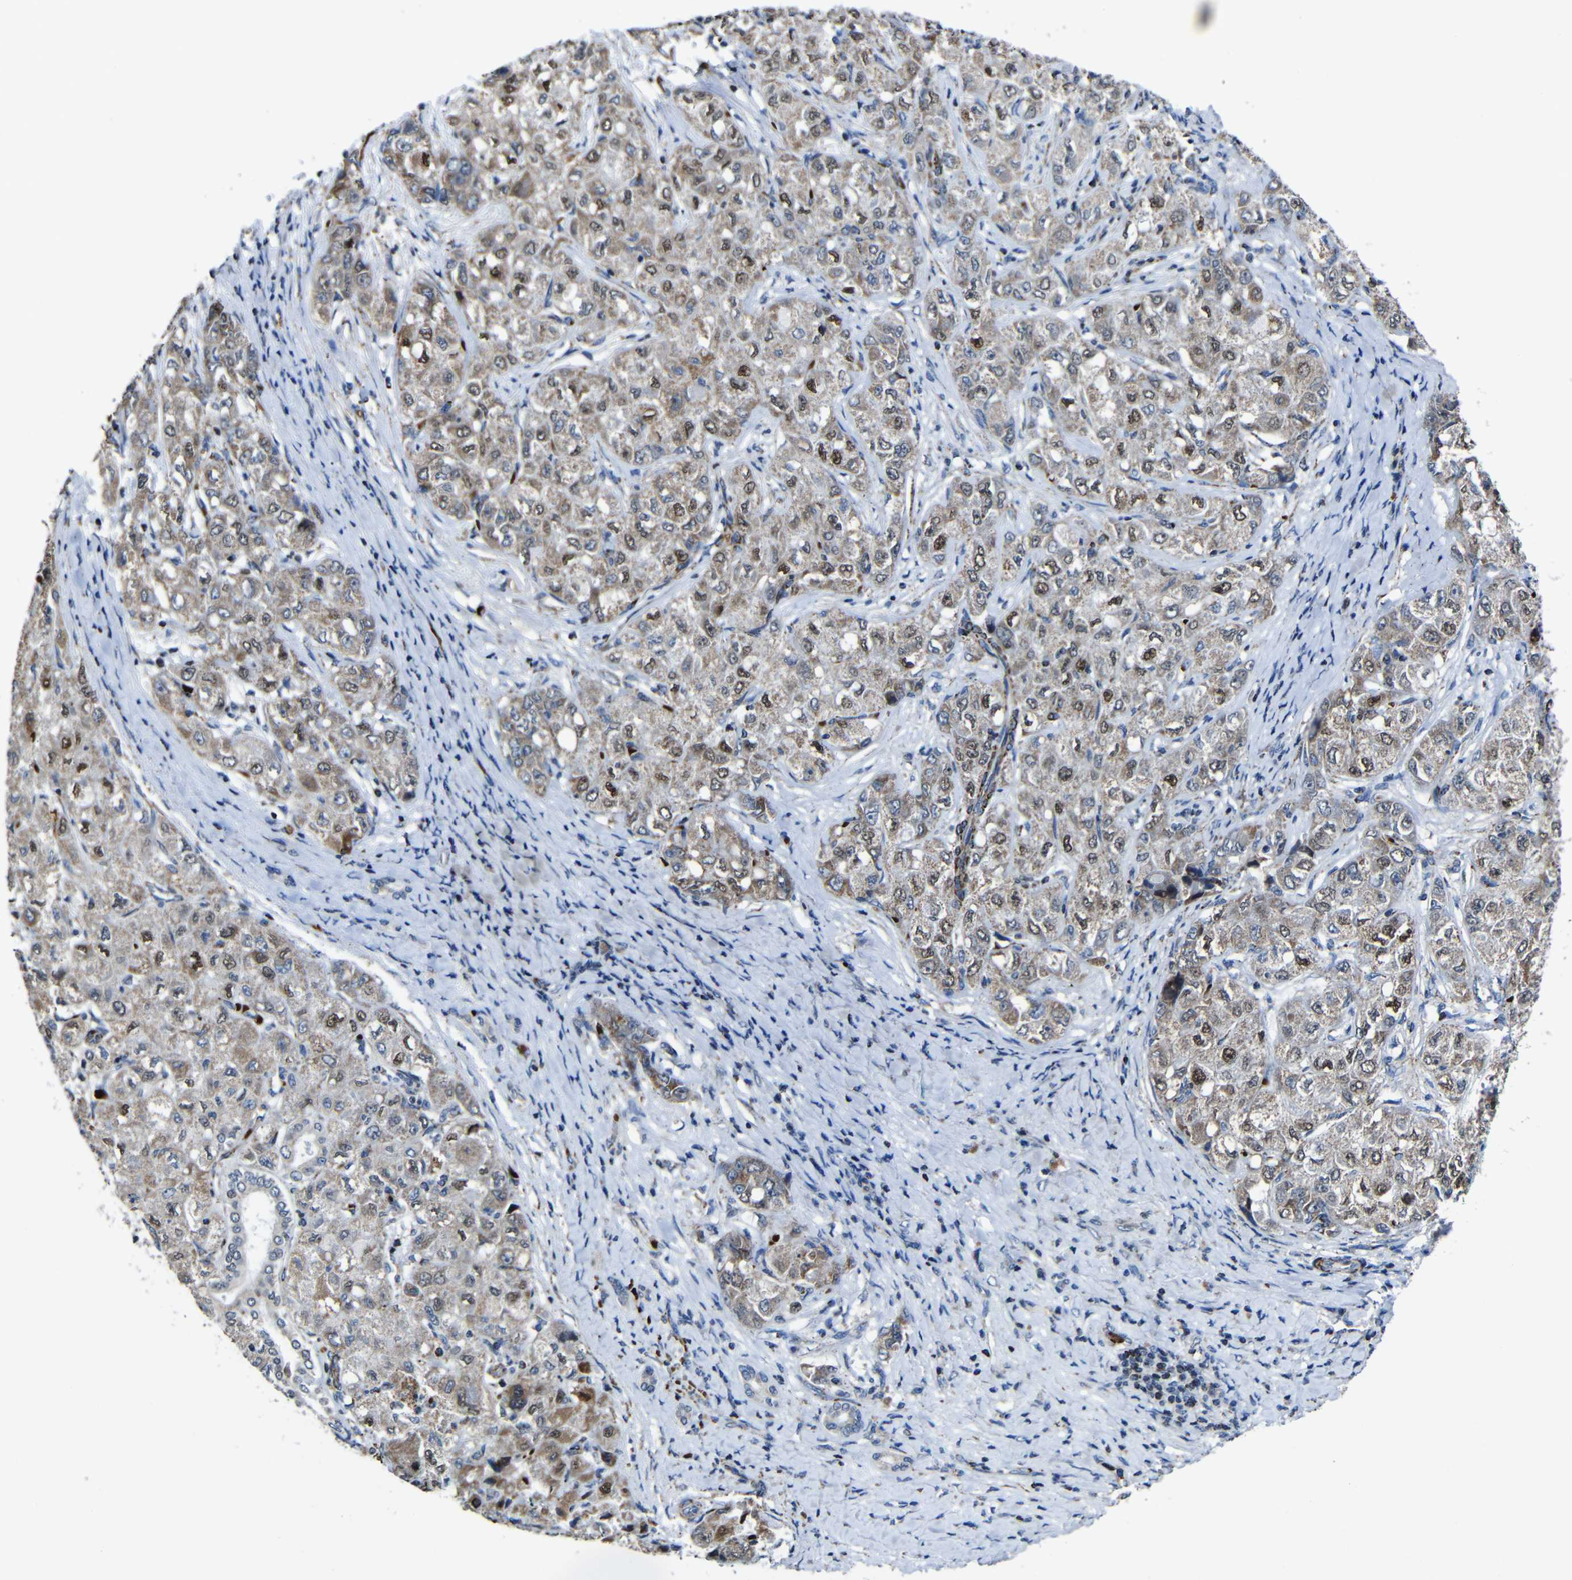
{"staining": {"intensity": "moderate", "quantity": "<25%", "location": "cytoplasmic/membranous,nuclear"}, "tissue": "liver cancer", "cell_type": "Tumor cells", "image_type": "cancer", "snomed": [{"axis": "morphology", "description": "Carcinoma, Hepatocellular, NOS"}, {"axis": "topography", "description": "Liver"}], "caption": "An image showing moderate cytoplasmic/membranous and nuclear staining in about <25% of tumor cells in liver hepatocellular carcinoma, as visualized by brown immunohistochemical staining.", "gene": "CA5B", "patient": {"sex": "male", "age": 80}}